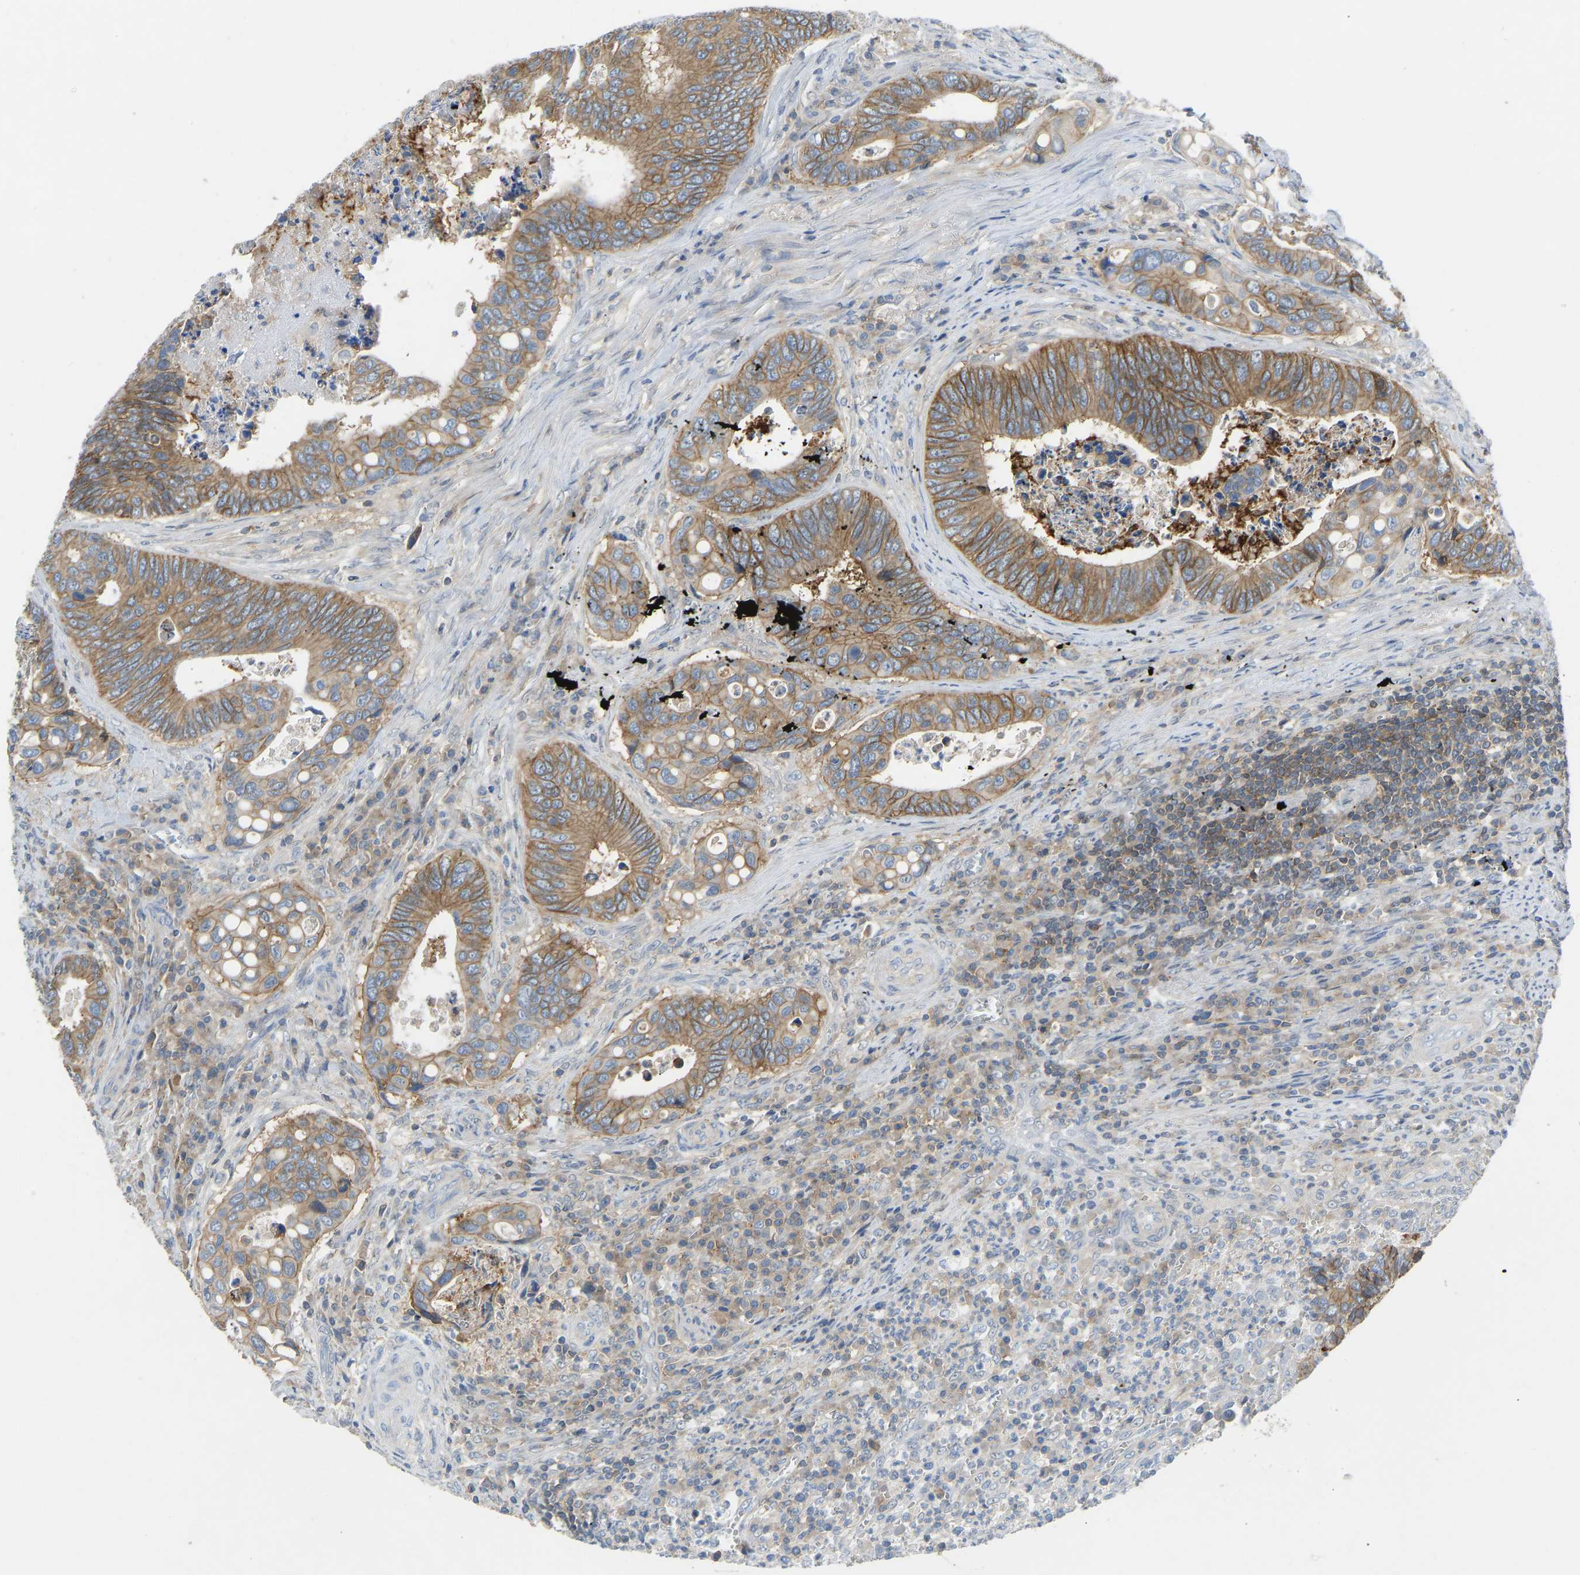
{"staining": {"intensity": "moderate", "quantity": ">75%", "location": "cytoplasmic/membranous"}, "tissue": "colorectal cancer", "cell_type": "Tumor cells", "image_type": "cancer", "snomed": [{"axis": "morphology", "description": "Inflammation, NOS"}, {"axis": "morphology", "description": "Adenocarcinoma, NOS"}, {"axis": "topography", "description": "Colon"}], "caption": "Moderate cytoplasmic/membranous staining for a protein is appreciated in approximately >75% of tumor cells of colorectal cancer (adenocarcinoma) using IHC.", "gene": "NDRG3", "patient": {"sex": "male", "age": 72}}